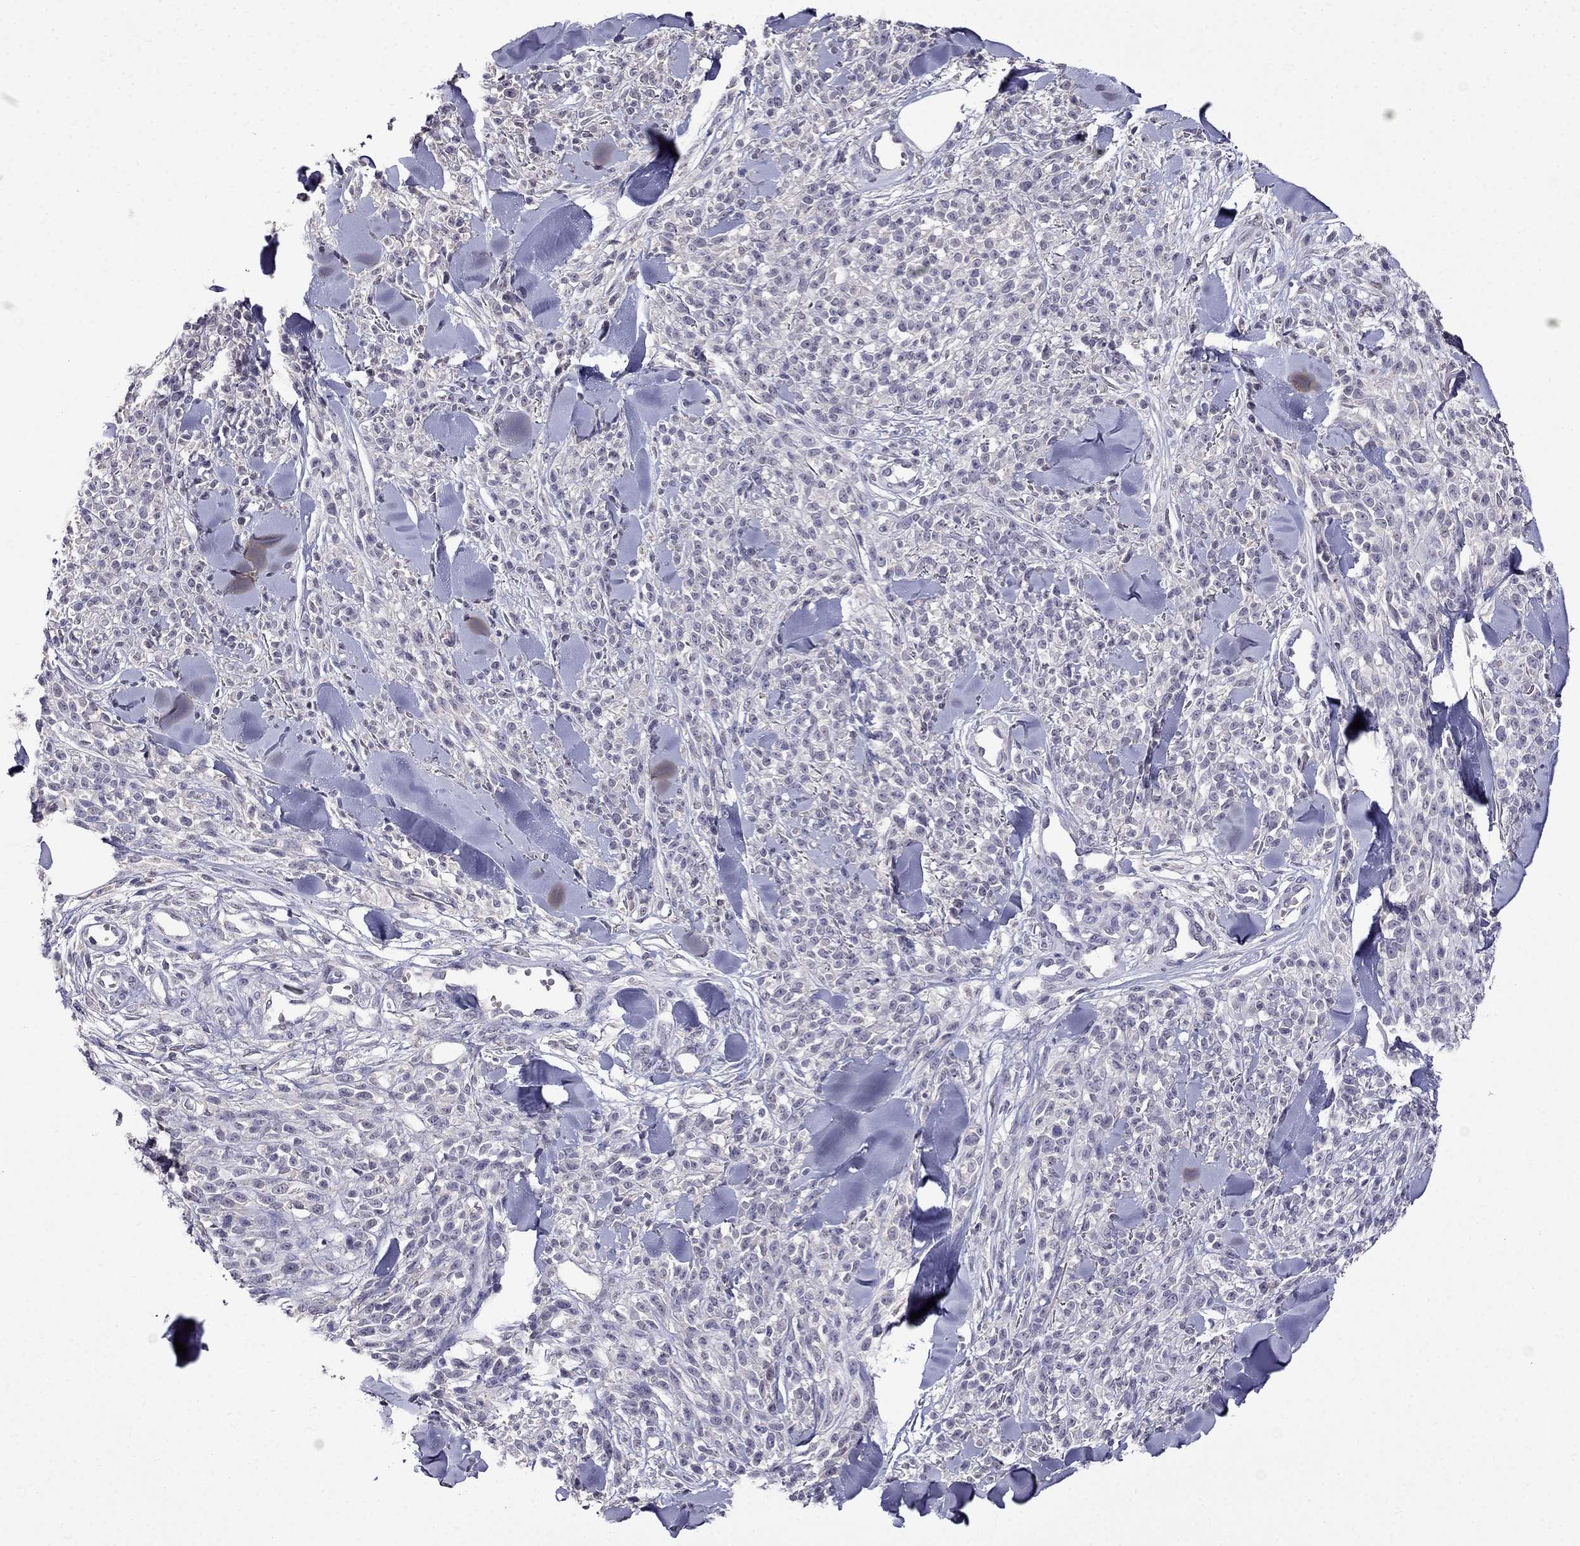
{"staining": {"intensity": "negative", "quantity": "none", "location": "none"}, "tissue": "melanoma", "cell_type": "Tumor cells", "image_type": "cancer", "snomed": [{"axis": "morphology", "description": "Malignant melanoma, NOS"}, {"axis": "topography", "description": "Skin"}, {"axis": "topography", "description": "Skin of trunk"}], "caption": "Immunohistochemical staining of human melanoma reveals no significant positivity in tumor cells.", "gene": "AQP9", "patient": {"sex": "male", "age": 74}}